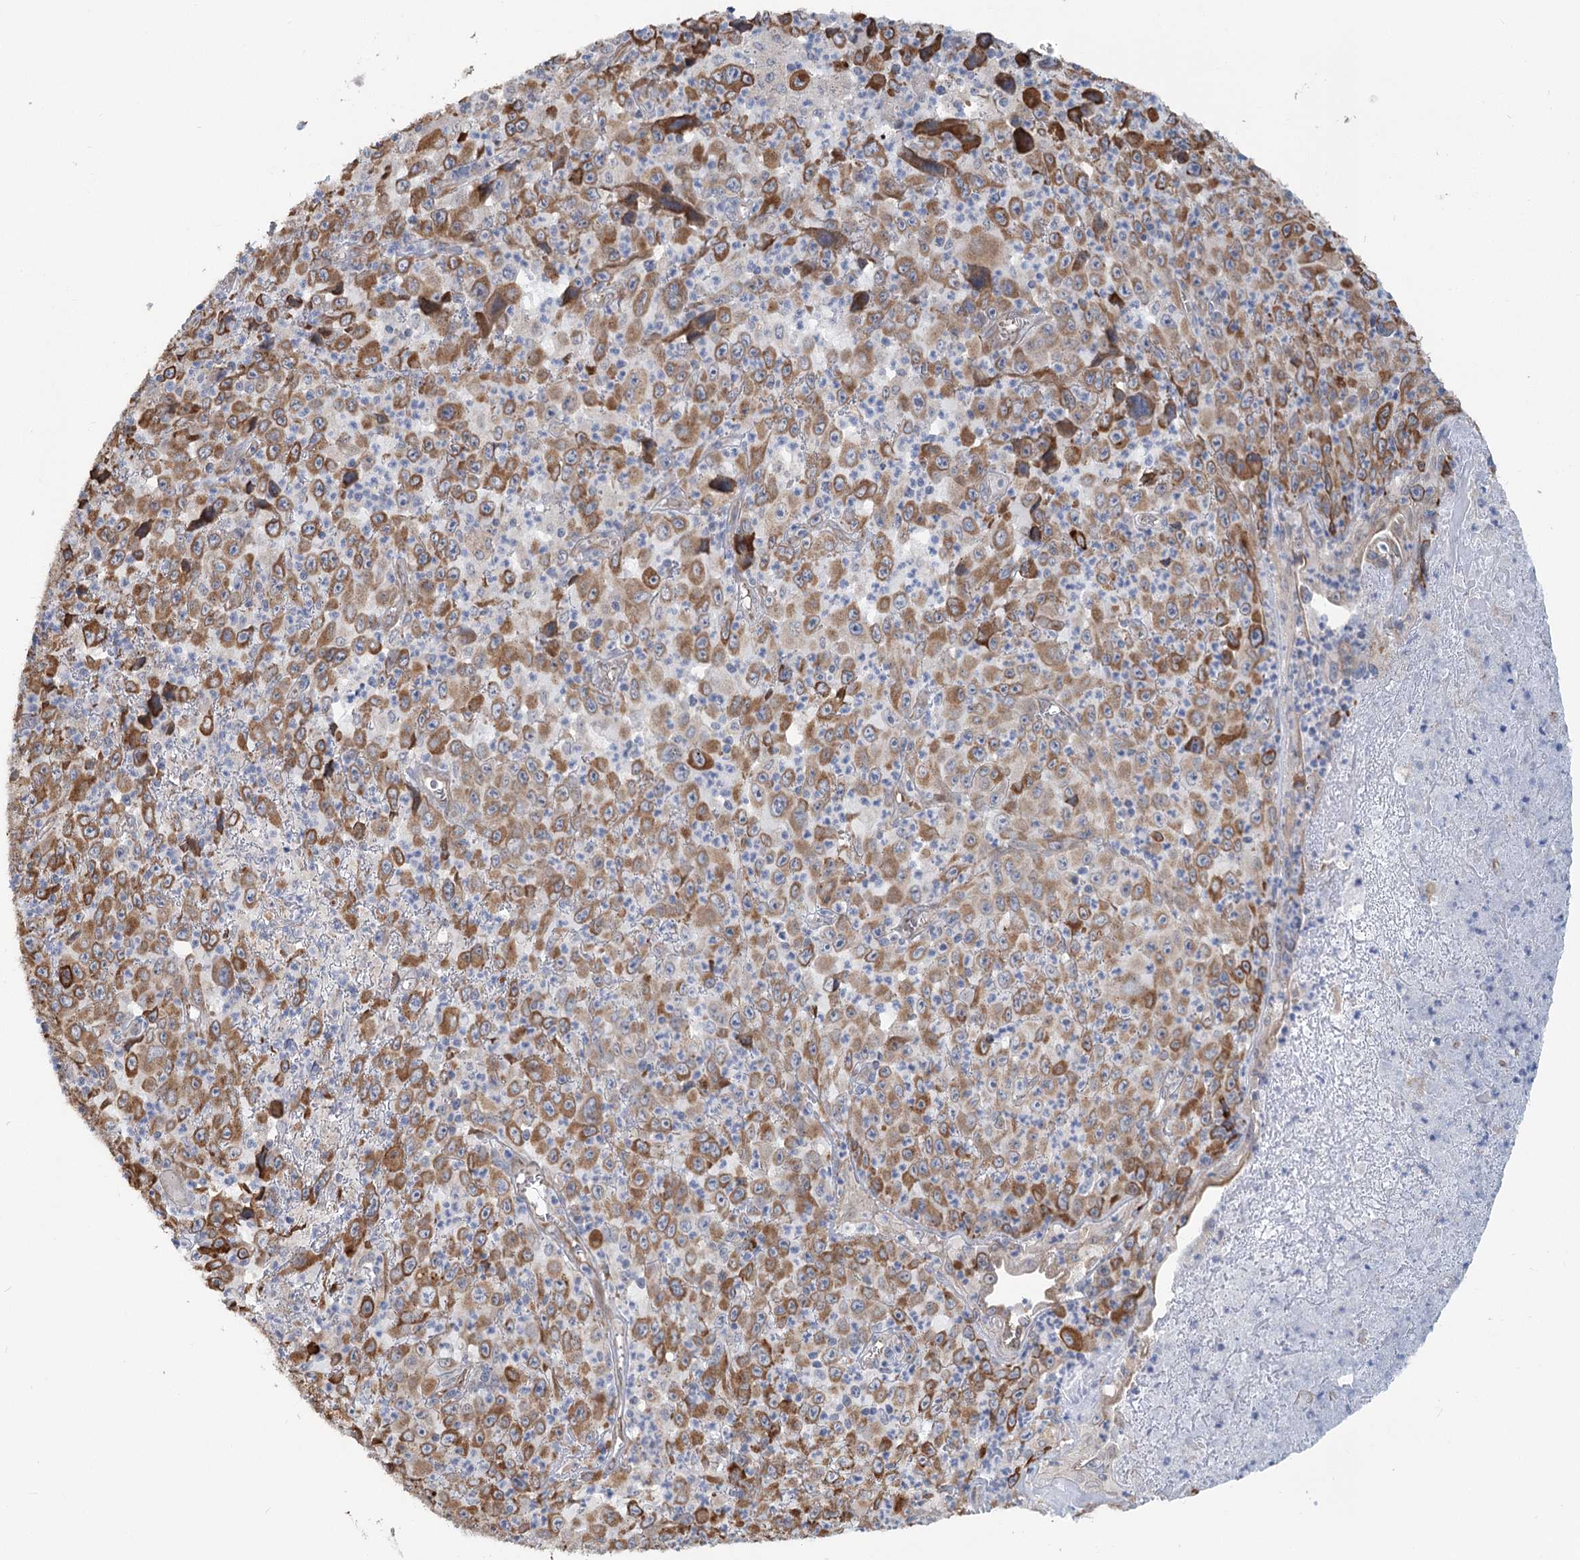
{"staining": {"intensity": "moderate", "quantity": ">75%", "location": "cytoplasmic/membranous"}, "tissue": "melanoma", "cell_type": "Tumor cells", "image_type": "cancer", "snomed": [{"axis": "morphology", "description": "Malignant melanoma, Metastatic site"}, {"axis": "topography", "description": "Skin"}], "caption": "Tumor cells show moderate cytoplasmic/membranous positivity in approximately >75% of cells in melanoma.", "gene": "CIB4", "patient": {"sex": "female", "age": 56}}